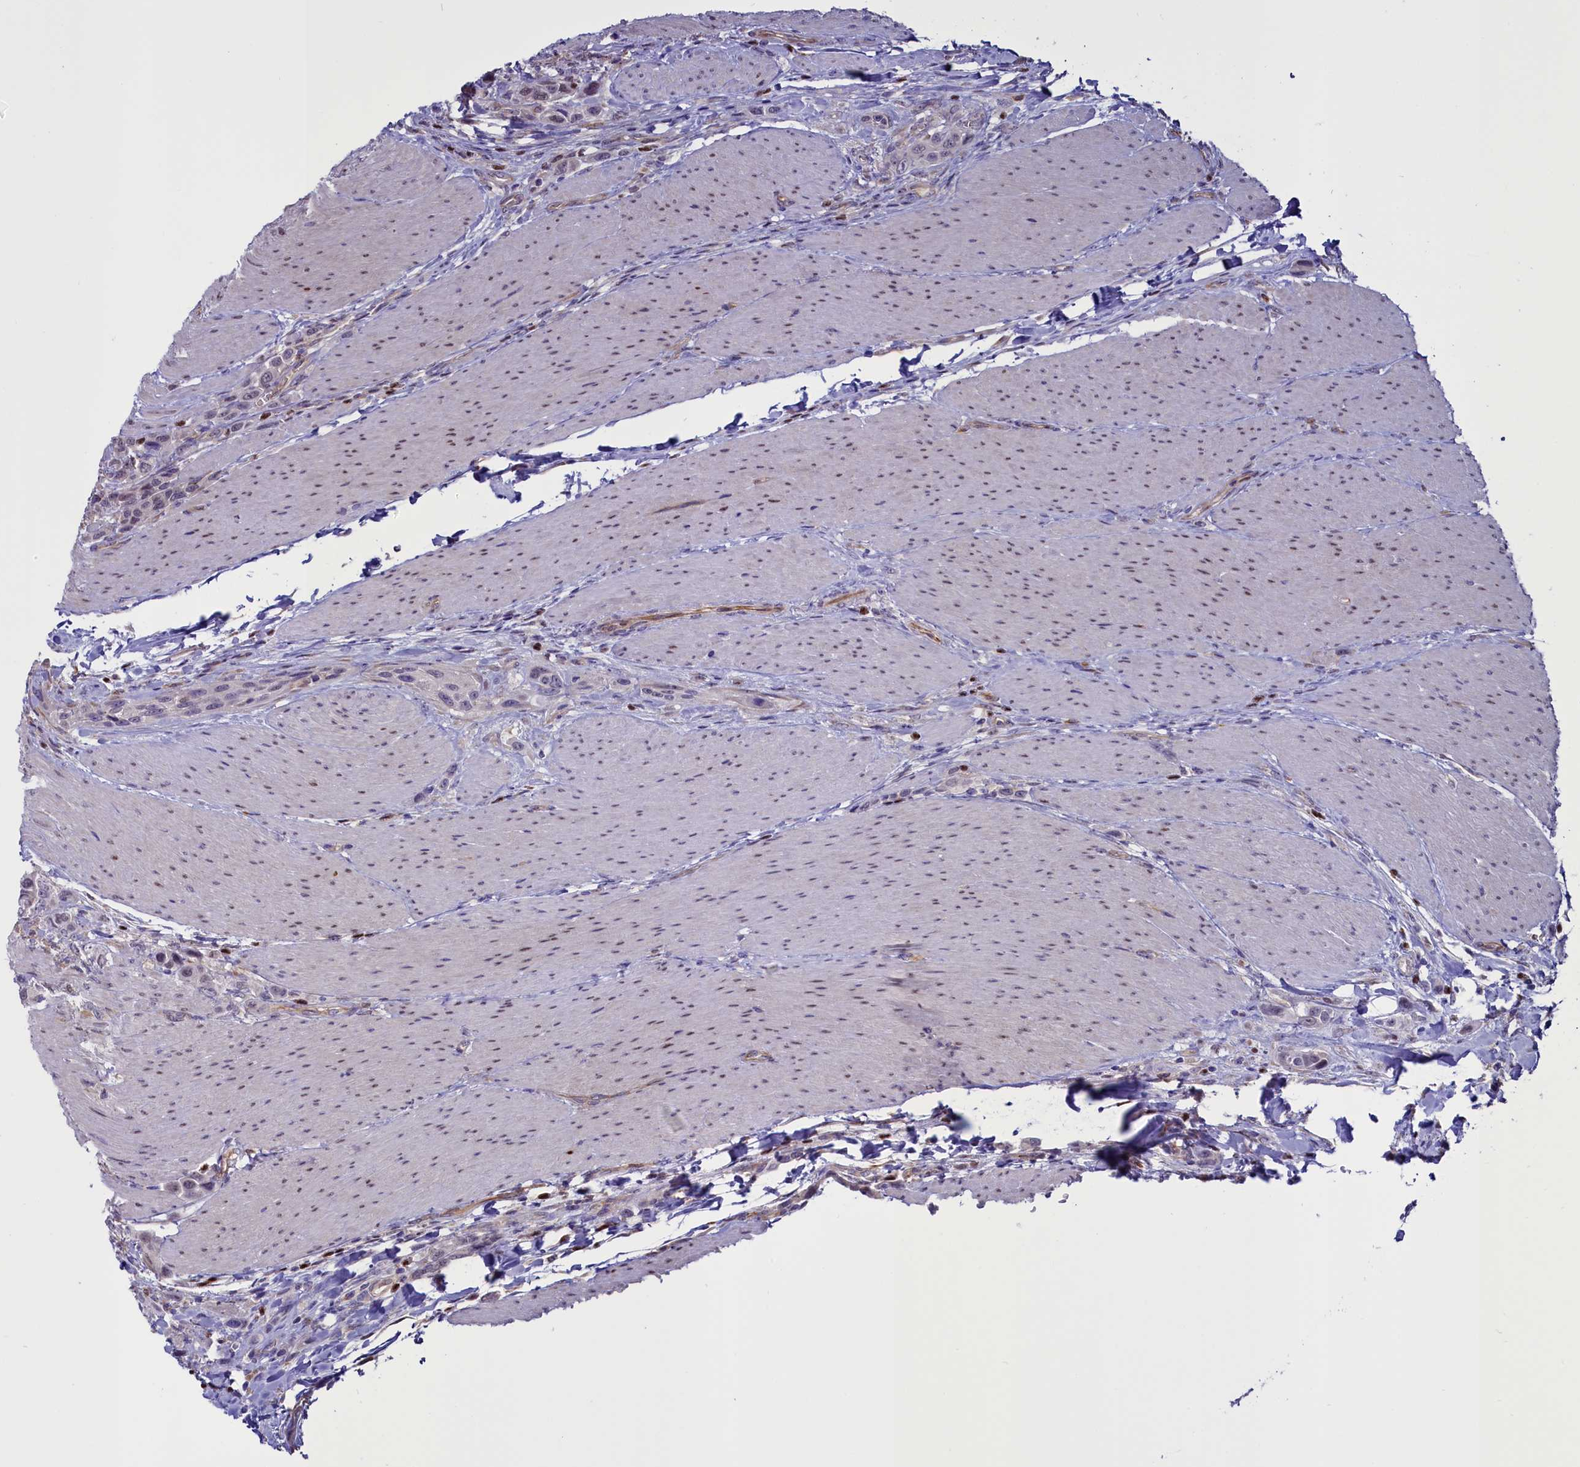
{"staining": {"intensity": "negative", "quantity": "none", "location": "none"}, "tissue": "urothelial cancer", "cell_type": "Tumor cells", "image_type": "cancer", "snomed": [{"axis": "morphology", "description": "Urothelial carcinoma, High grade"}, {"axis": "topography", "description": "Urinary bladder"}], "caption": "Human urothelial cancer stained for a protein using IHC reveals no expression in tumor cells.", "gene": "PDILT", "patient": {"sex": "male", "age": 50}}